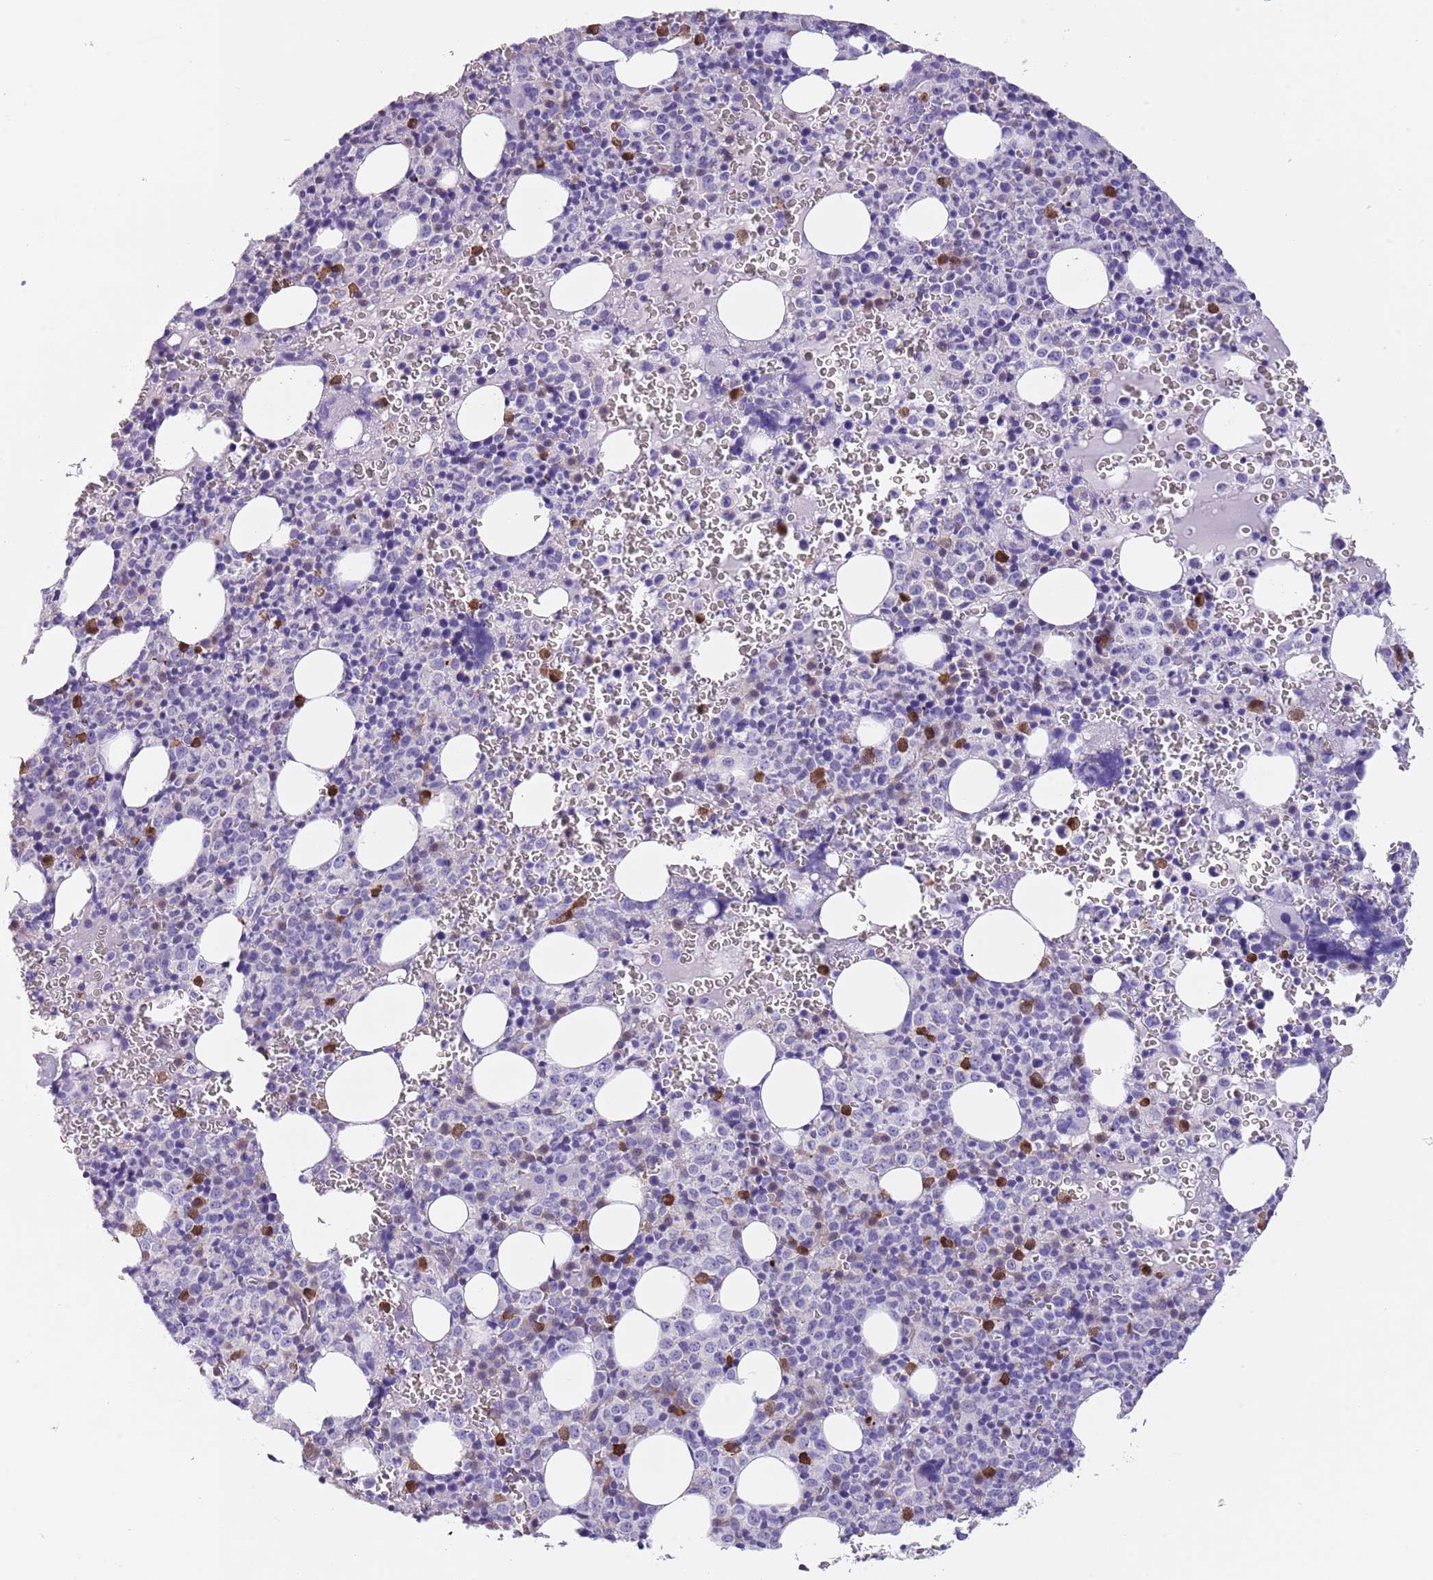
{"staining": {"intensity": "moderate", "quantity": "<25%", "location": "nuclear"}, "tissue": "bone marrow", "cell_type": "Hematopoietic cells", "image_type": "normal", "snomed": [{"axis": "morphology", "description": "Normal tissue, NOS"}, {"axis": "topography", "description": "Bone marrow"}], "caption": "Bone marrow stained with immunohistochemistry shows moderate nuclear positivity in approximately <25% of hematopoietic cells.", "gene": "TSGA13", "patient": {"sex": "female", "age": 54}}